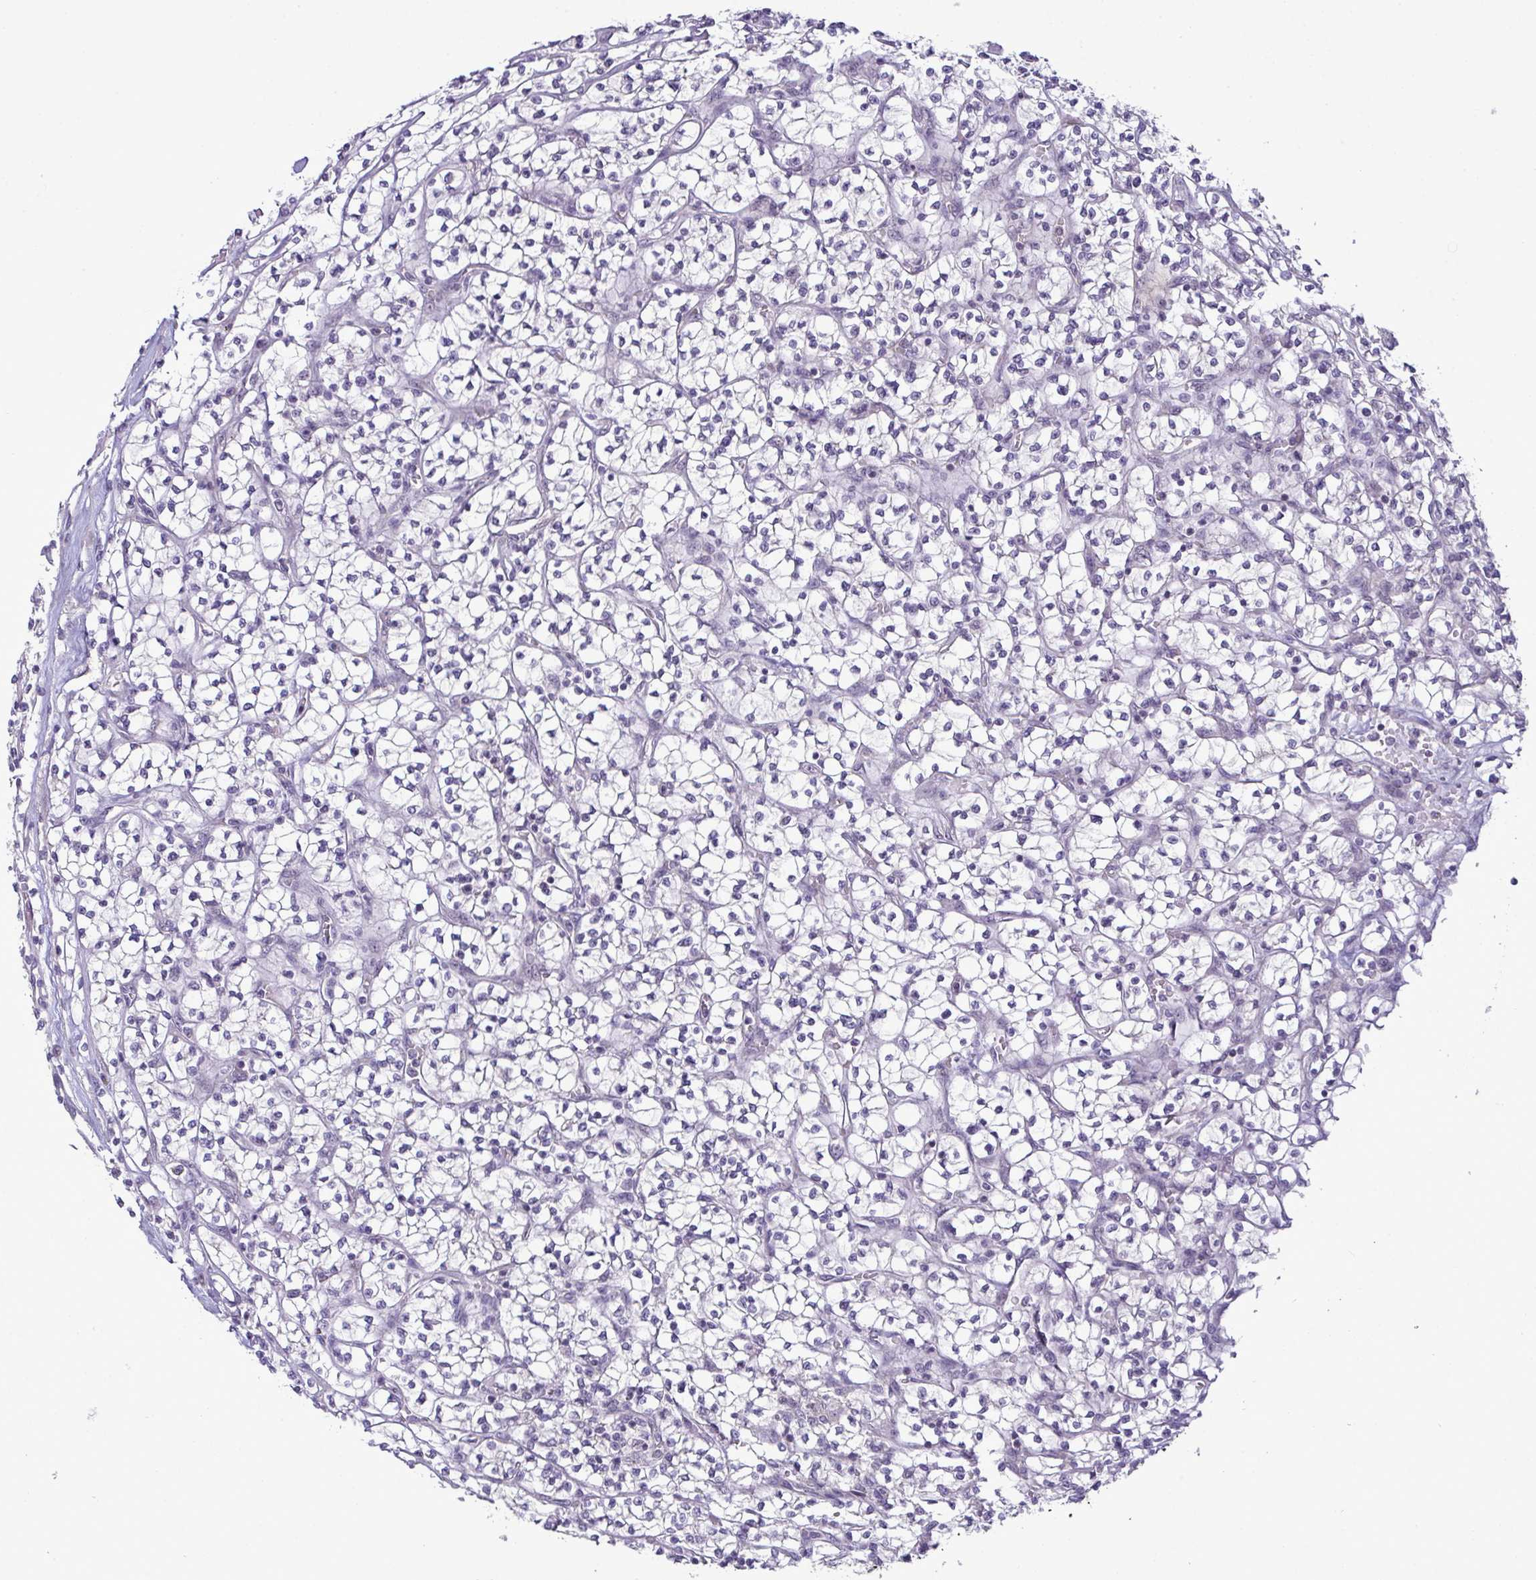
{"staining": {"intensity": "negative", "quantity": "none", "location": "none"}, "tissue": "renal cancer", "cell_type": "Tumor cells", "image_type": "cancer", "snomed": [{"axis": "morphology", "description": "Adenocarcinoma, NOS"}, {"axis": "topography", "description": "Kidney"}], "caption": "The photomicrograph exhibits no significant positivity in tumor cells of renal cancer.", "gene": "NT5C1A", "patient": {"sex": "female", "age": 64}}